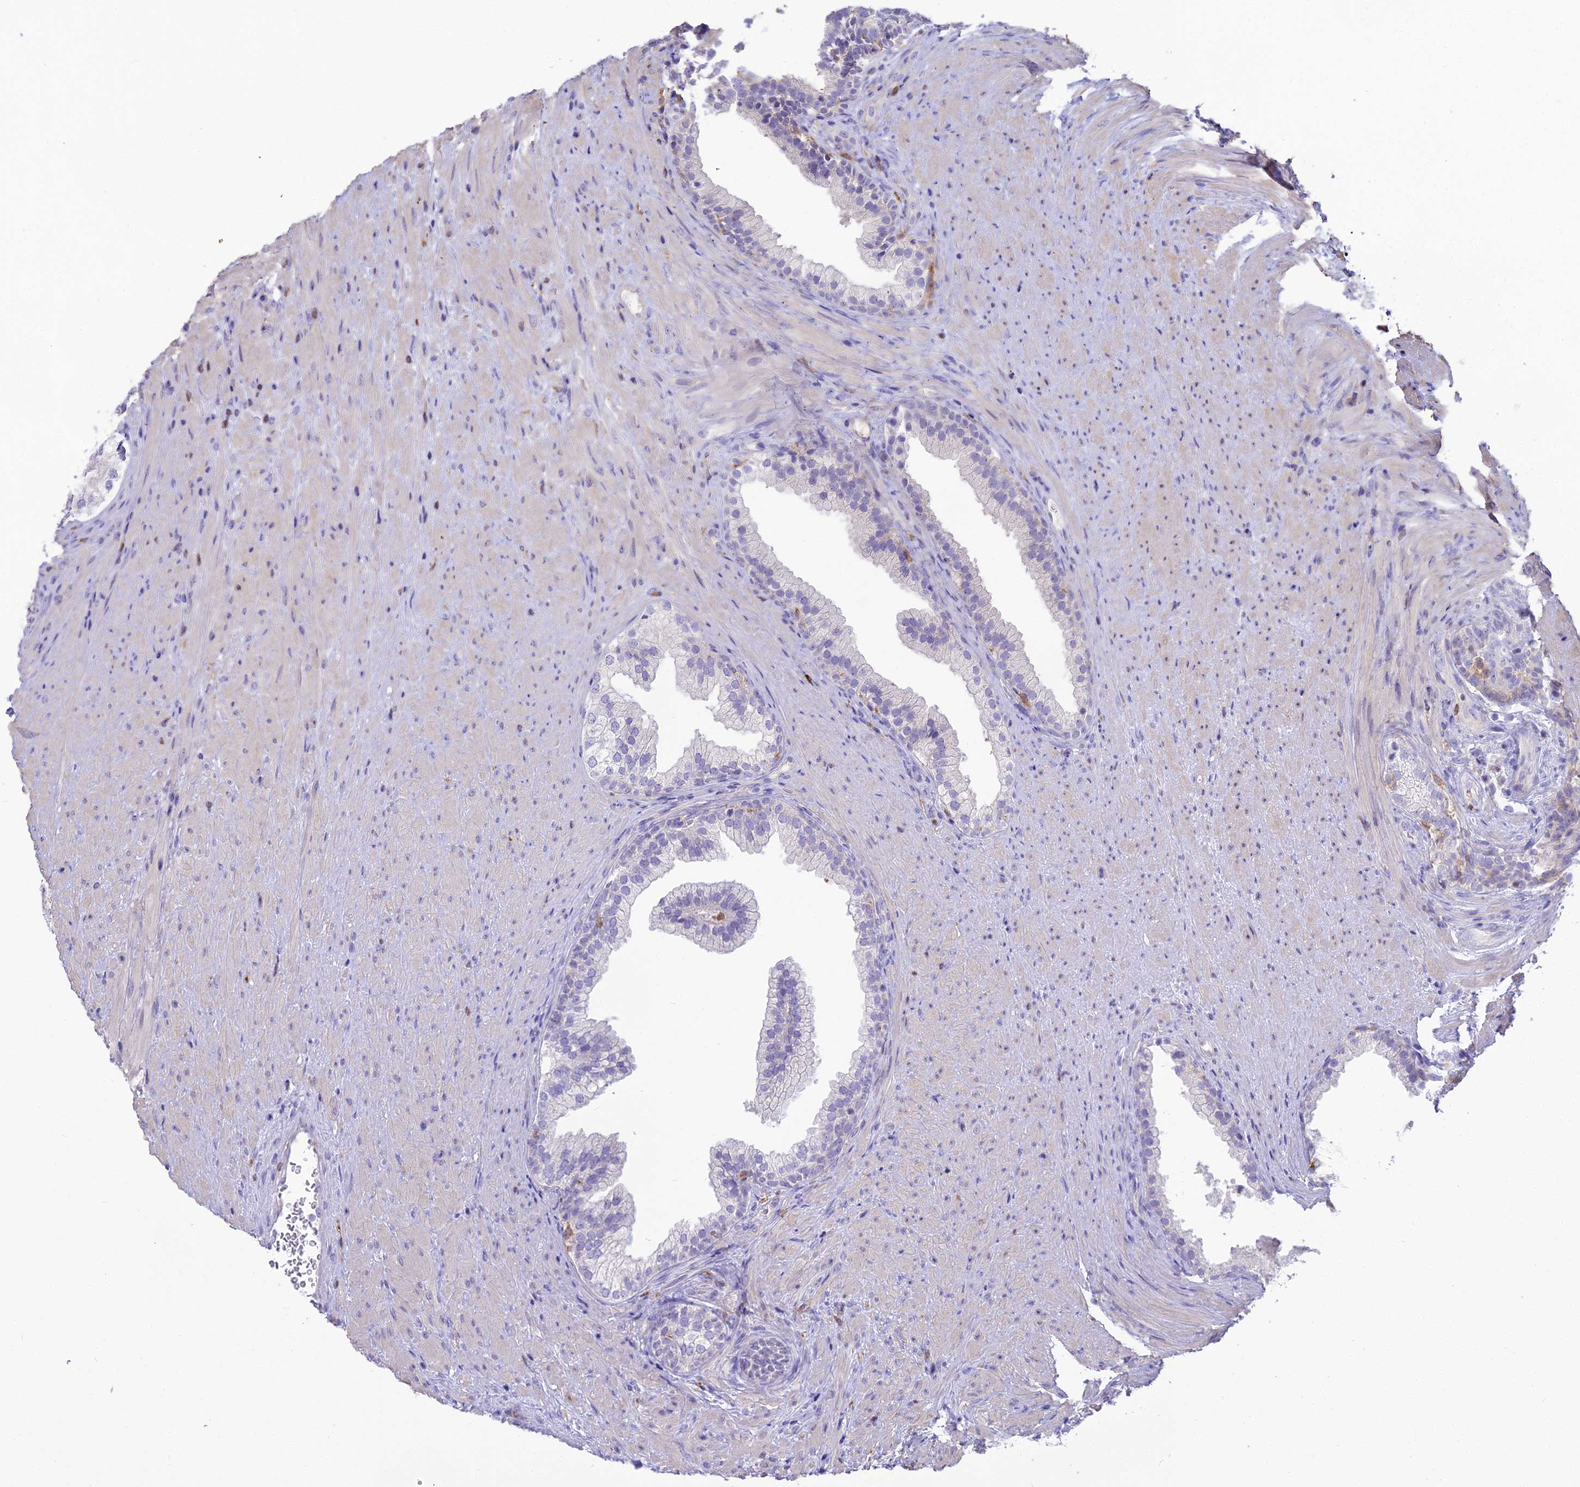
{"staining": {"intensity": "negative", "quantity": "none", "location": "none"}, "tissue": "prostate", "cell_type": "Glandular cells", "image_type": "normal", "snomed": [{"axis": "morphology", "description": "Normal tissue, NOS"}, {"axis": "topography", "description": "Prostate"}], "caption": "Glandular cells show no significant protein staining in benign prostate. The staining was performed using DAB to visualize the protein expression in brown, while the nuclei were stained in blue with hematoxylin (Magnification: 20x).", "gene": "BLNK", "patient": {"sex": "male", "age": 76}}